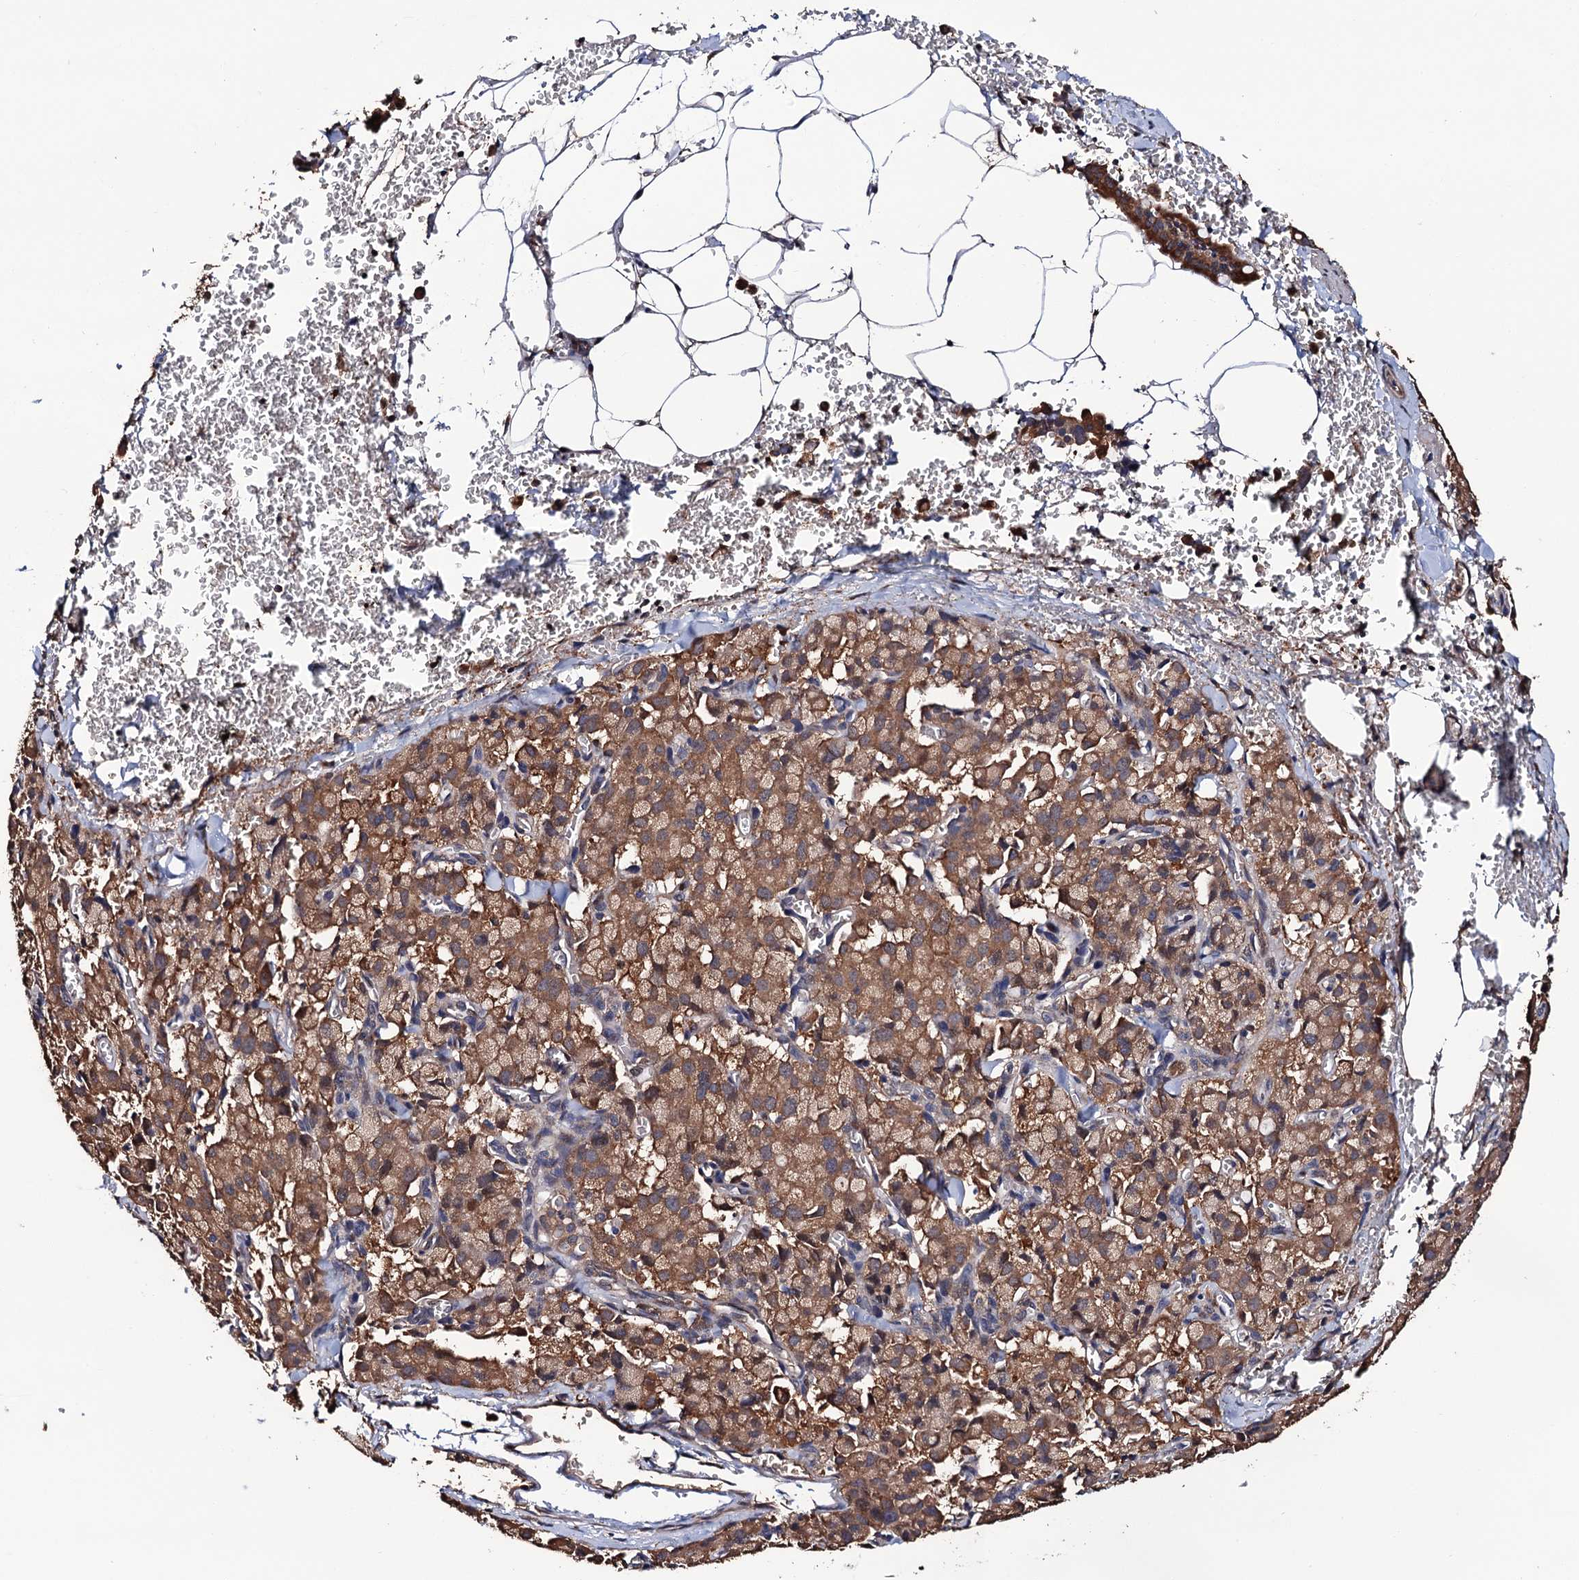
{"staining": {"intensity": "moderate", "quantity": ">75%", "location": "cytoplasmic/membranous"}, "tissue": "pancreatic cancer", "cell_type": "Tumor cells", "image_type": "cancer", "snomed": [{"axis": "morphology", "description": "Adenocarcinoma, NOS"}, {"axis": "topography", "description": "Pancreas"}], "caption": "The histopathology image demonstrates a brown stain indicating the presence of a protein in the cytoplasmic/membranous of tumor cells in pancreatic adenocarcinoma. (DAB IHC, brown staining for protein, blue staining for nuclei).", "gene": "RGS11", "patient": {"sex": "male", "age": 65}}